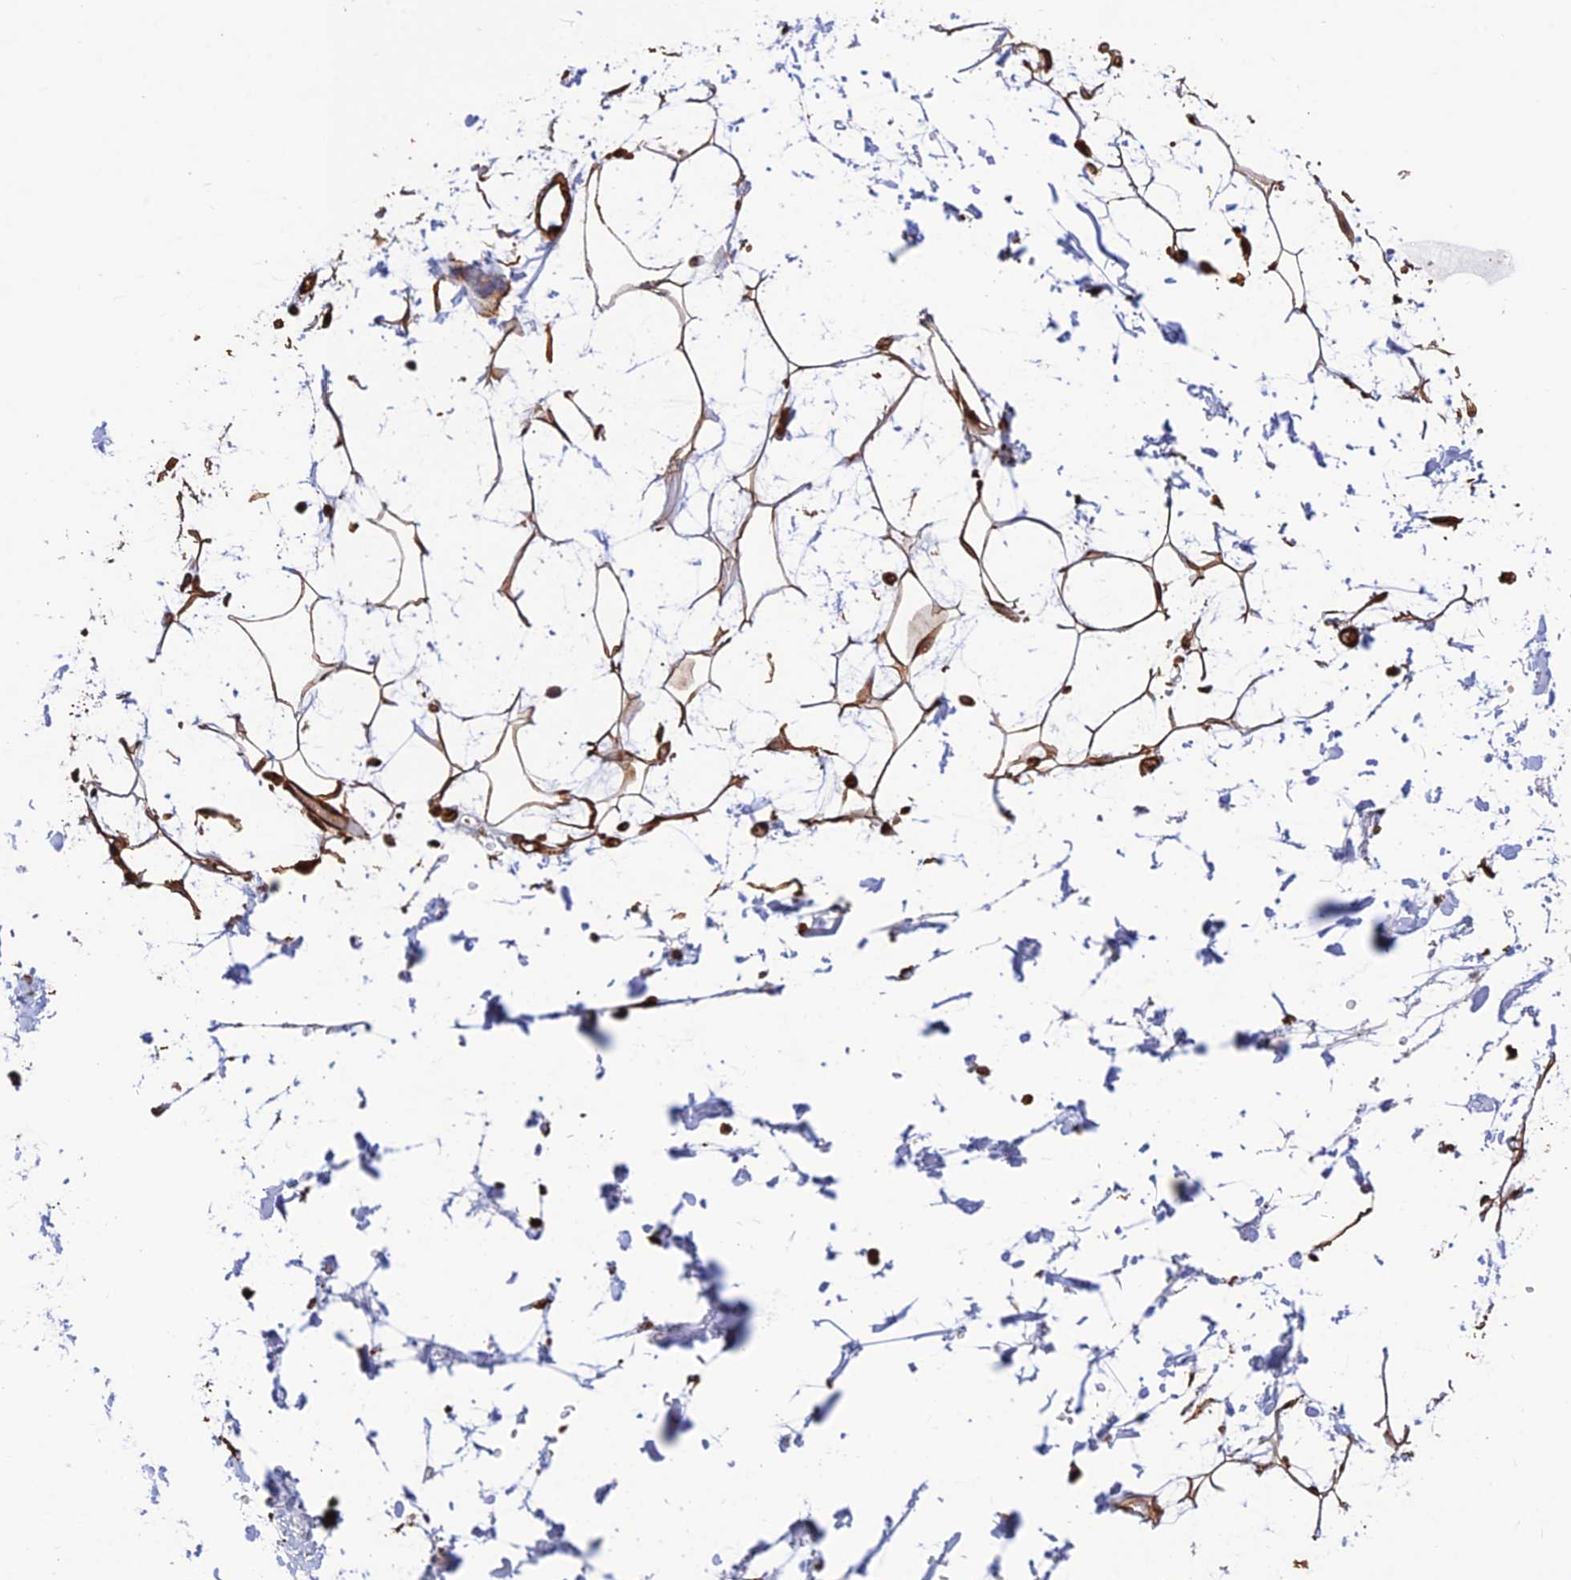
{"staining": {"intensity": "strong", "quantity": ">75%", "location": "cytoplasmic/membranous"}, "tissue": "adipose tissue", "cell_type": "Adipocytes", "image_type": "normal", "snomed": [{"axis": "morphology", "description": "Normal tissue, NOS"}, {"axis": "topography", "description": "Soft tissue"}], "caption": "Immunohistochemical staining of normal adipose tissue displays strong cytoplasmic/membranous protein expression in about >75% of adipocytes.", "gene": "CREBL2", "patient": {"sex": "male", "age": 72}}